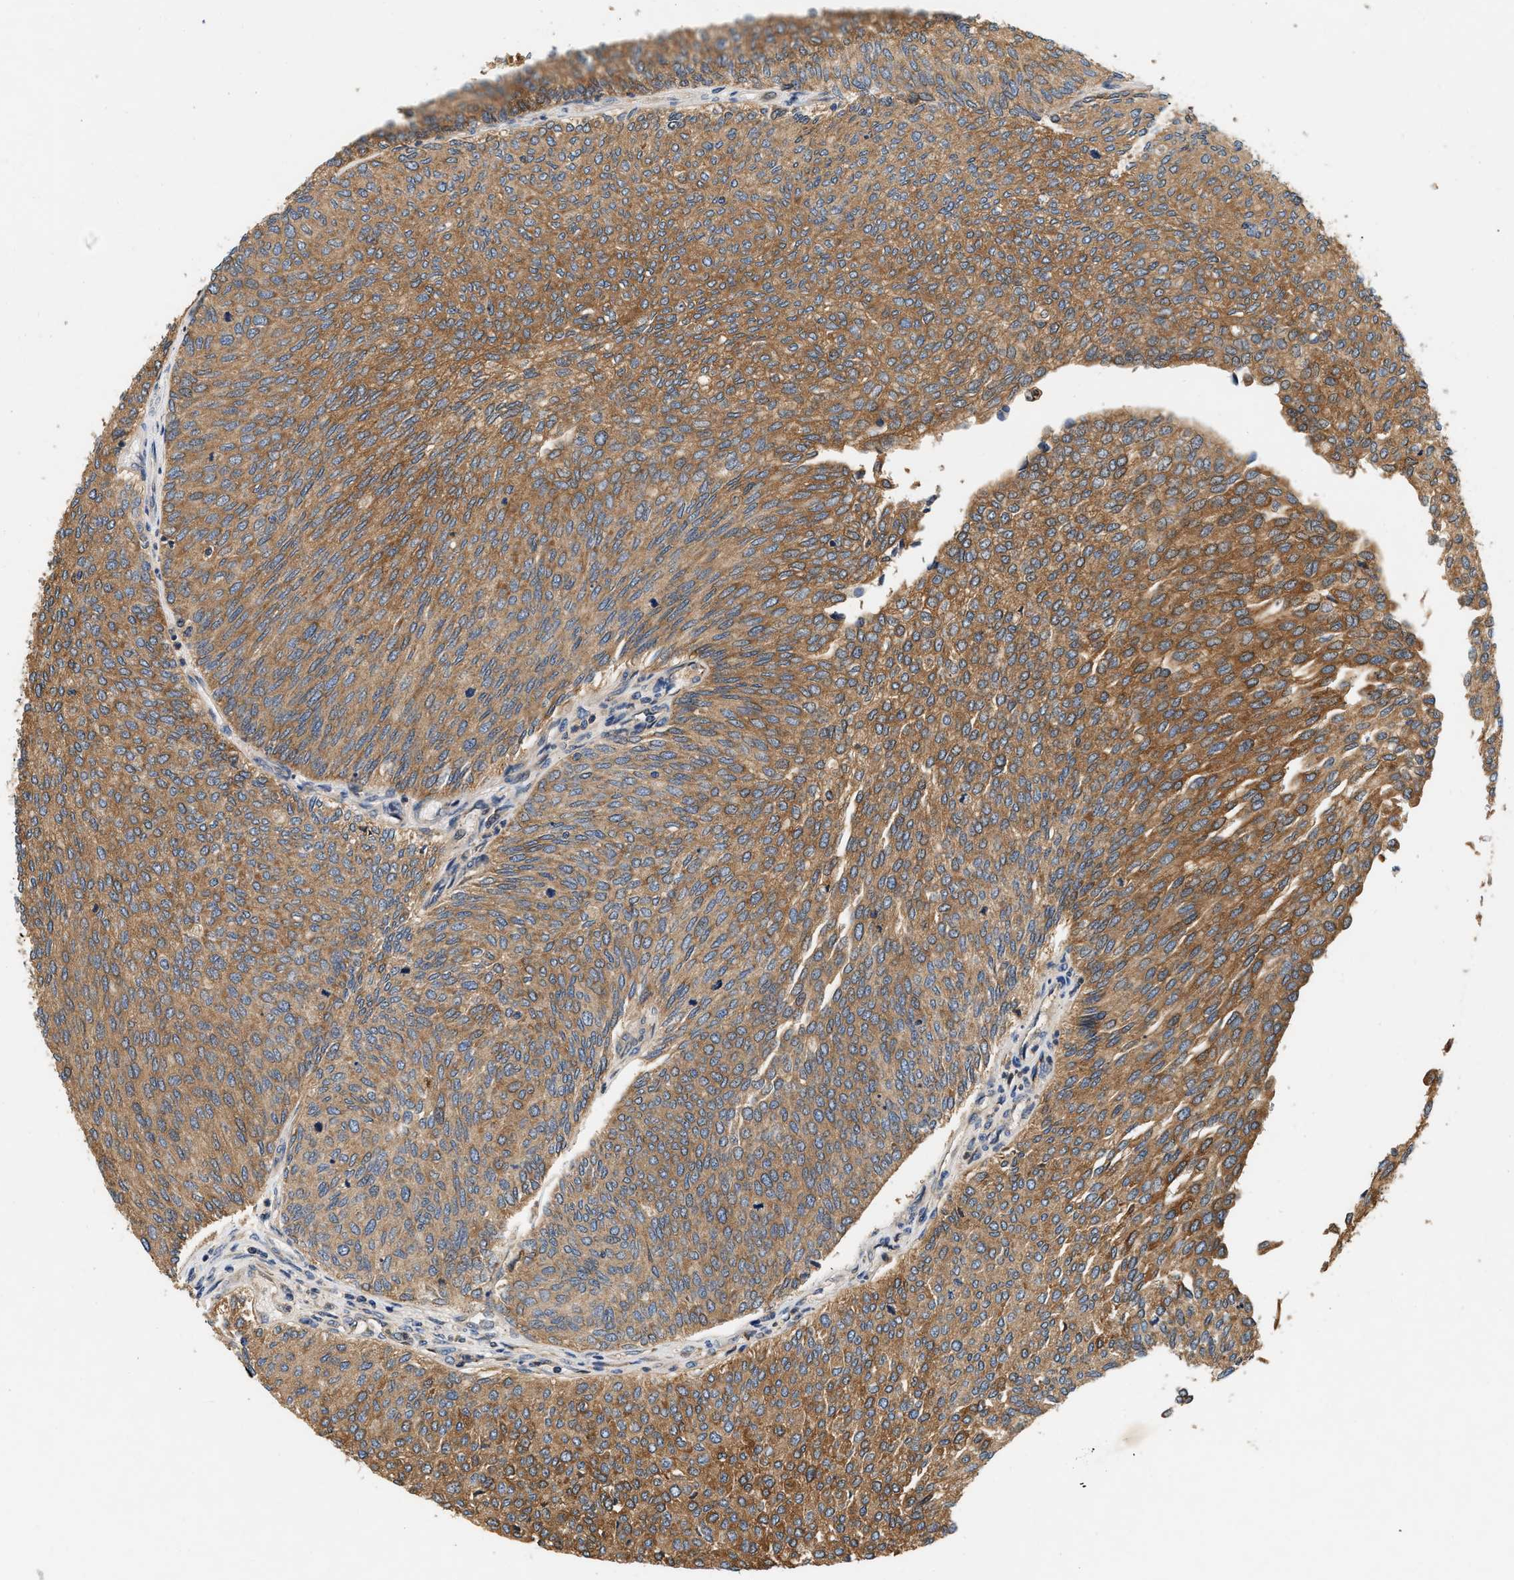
{"staining": {"intensity": "moderate", "quantity": ">75%", "location": "cytoplasmic/membranous"}, "tissue": "urothelial cancer", "cell_type": "Tumor cells", "image_type": "cancer", "snomed": [{"axis": "morphology", "description": "Urothelial carcinoma, Low grade"}, {"axis": "topography", "description": "Urinary bladder"}], "caption": "High-magnification brightfield microscopy of urothelial carcinoma (low-grade) stained with DAB (brown) and counterstained with hematoxylin (blue). tumor cells exhibit moderate cytoplasmic/membranous positivity is identified in approximately>75% of cells.", "gene": "FAM78A", "patient": {"sex": "female", "age": 79}}